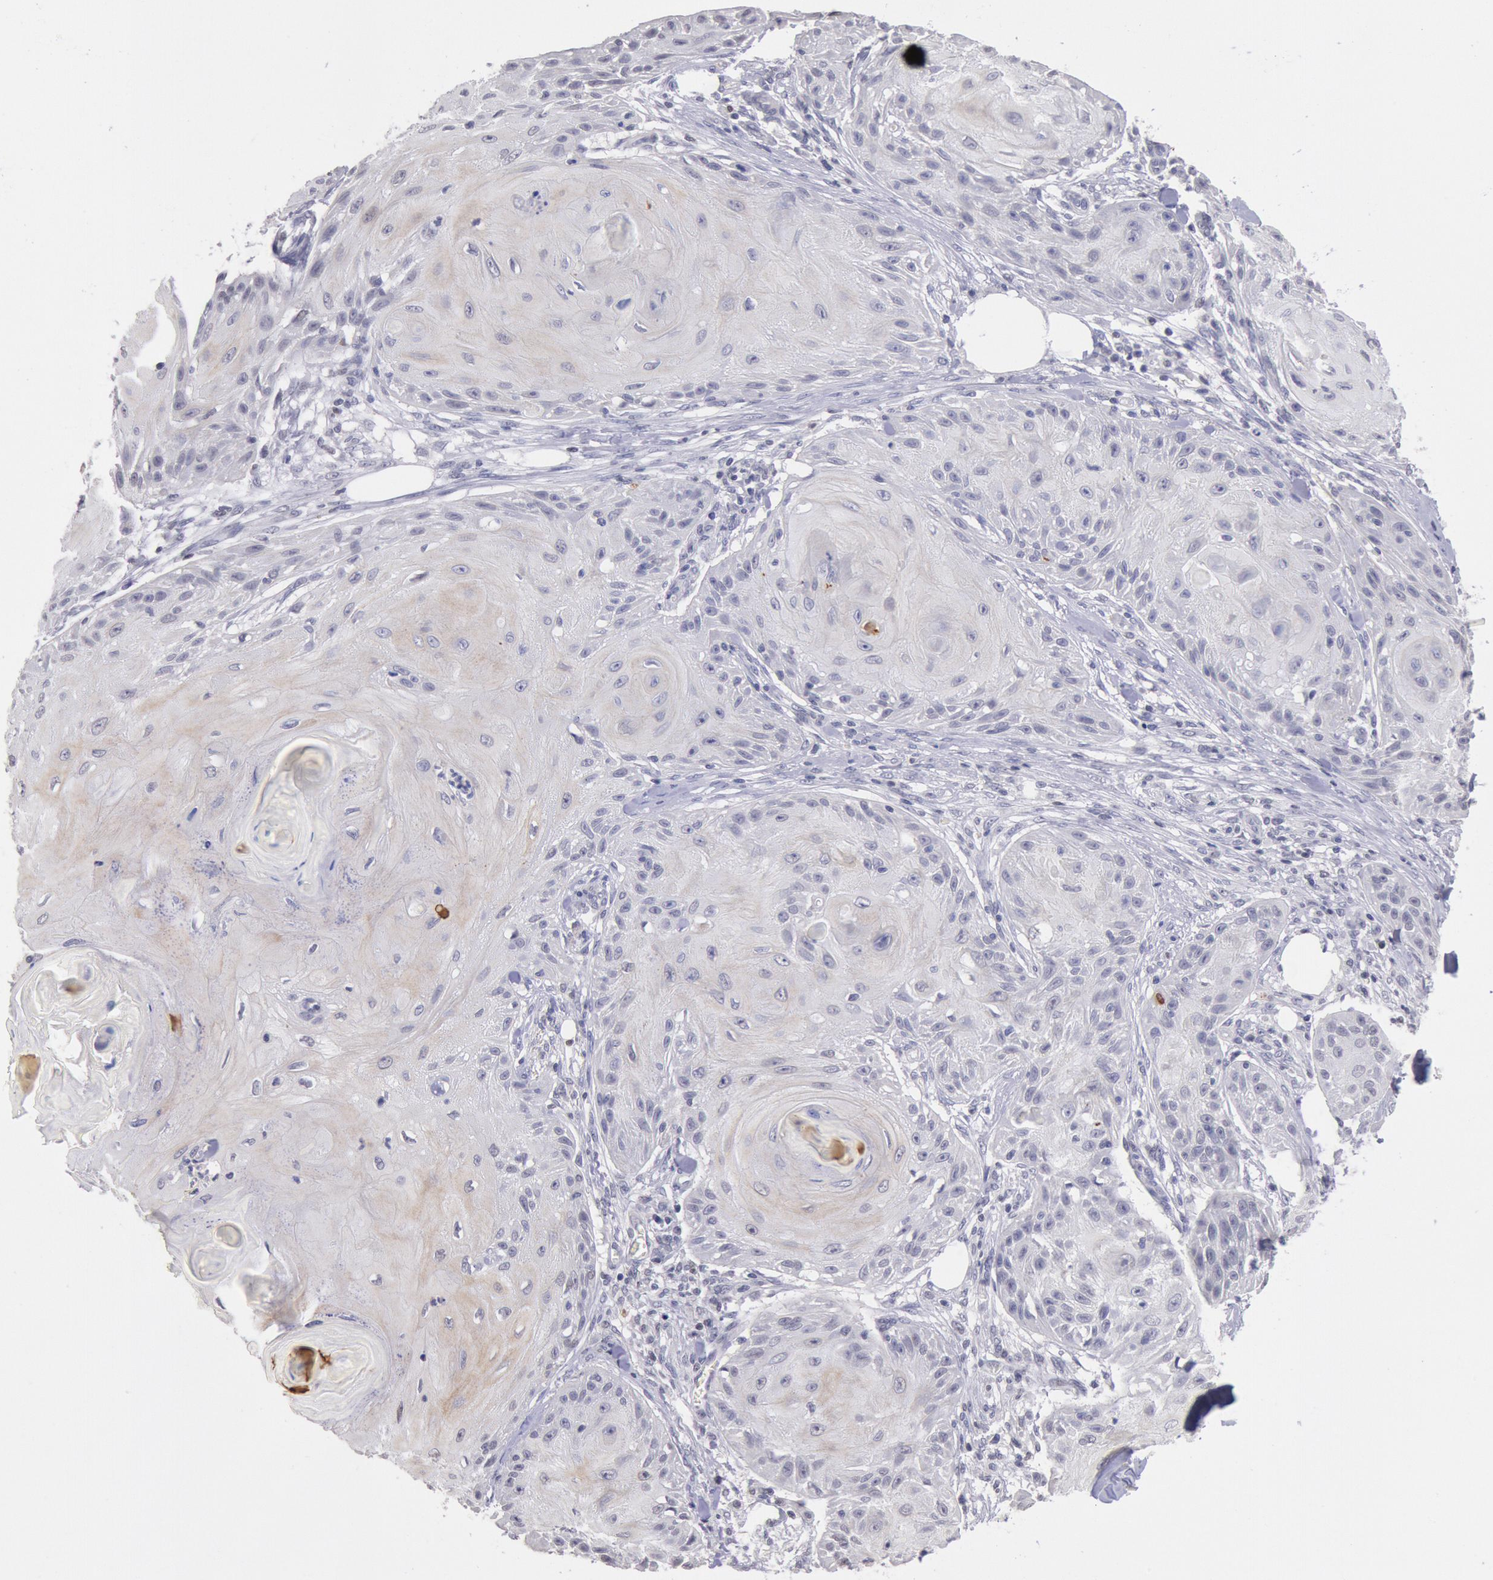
{"staining": {"intensity": "weak", "quantity": "<25%", "location": "cytoplasmic/membranous,nuclear"}, "tissue": "skin cancer", "cell_type": "Tumor cells", "image_type": "cancer", "snomed": [{"axis": "morphology", "description": "Squamous cell carcinoma, NOS"}, {"axis": "topography", "description": "Skin"}], "caption": "Histopathology image shows no significant protein staining in tumor cells of skin cancer.", "gene": "MYH7", "patient": {"sex": "female", "age": 88}}